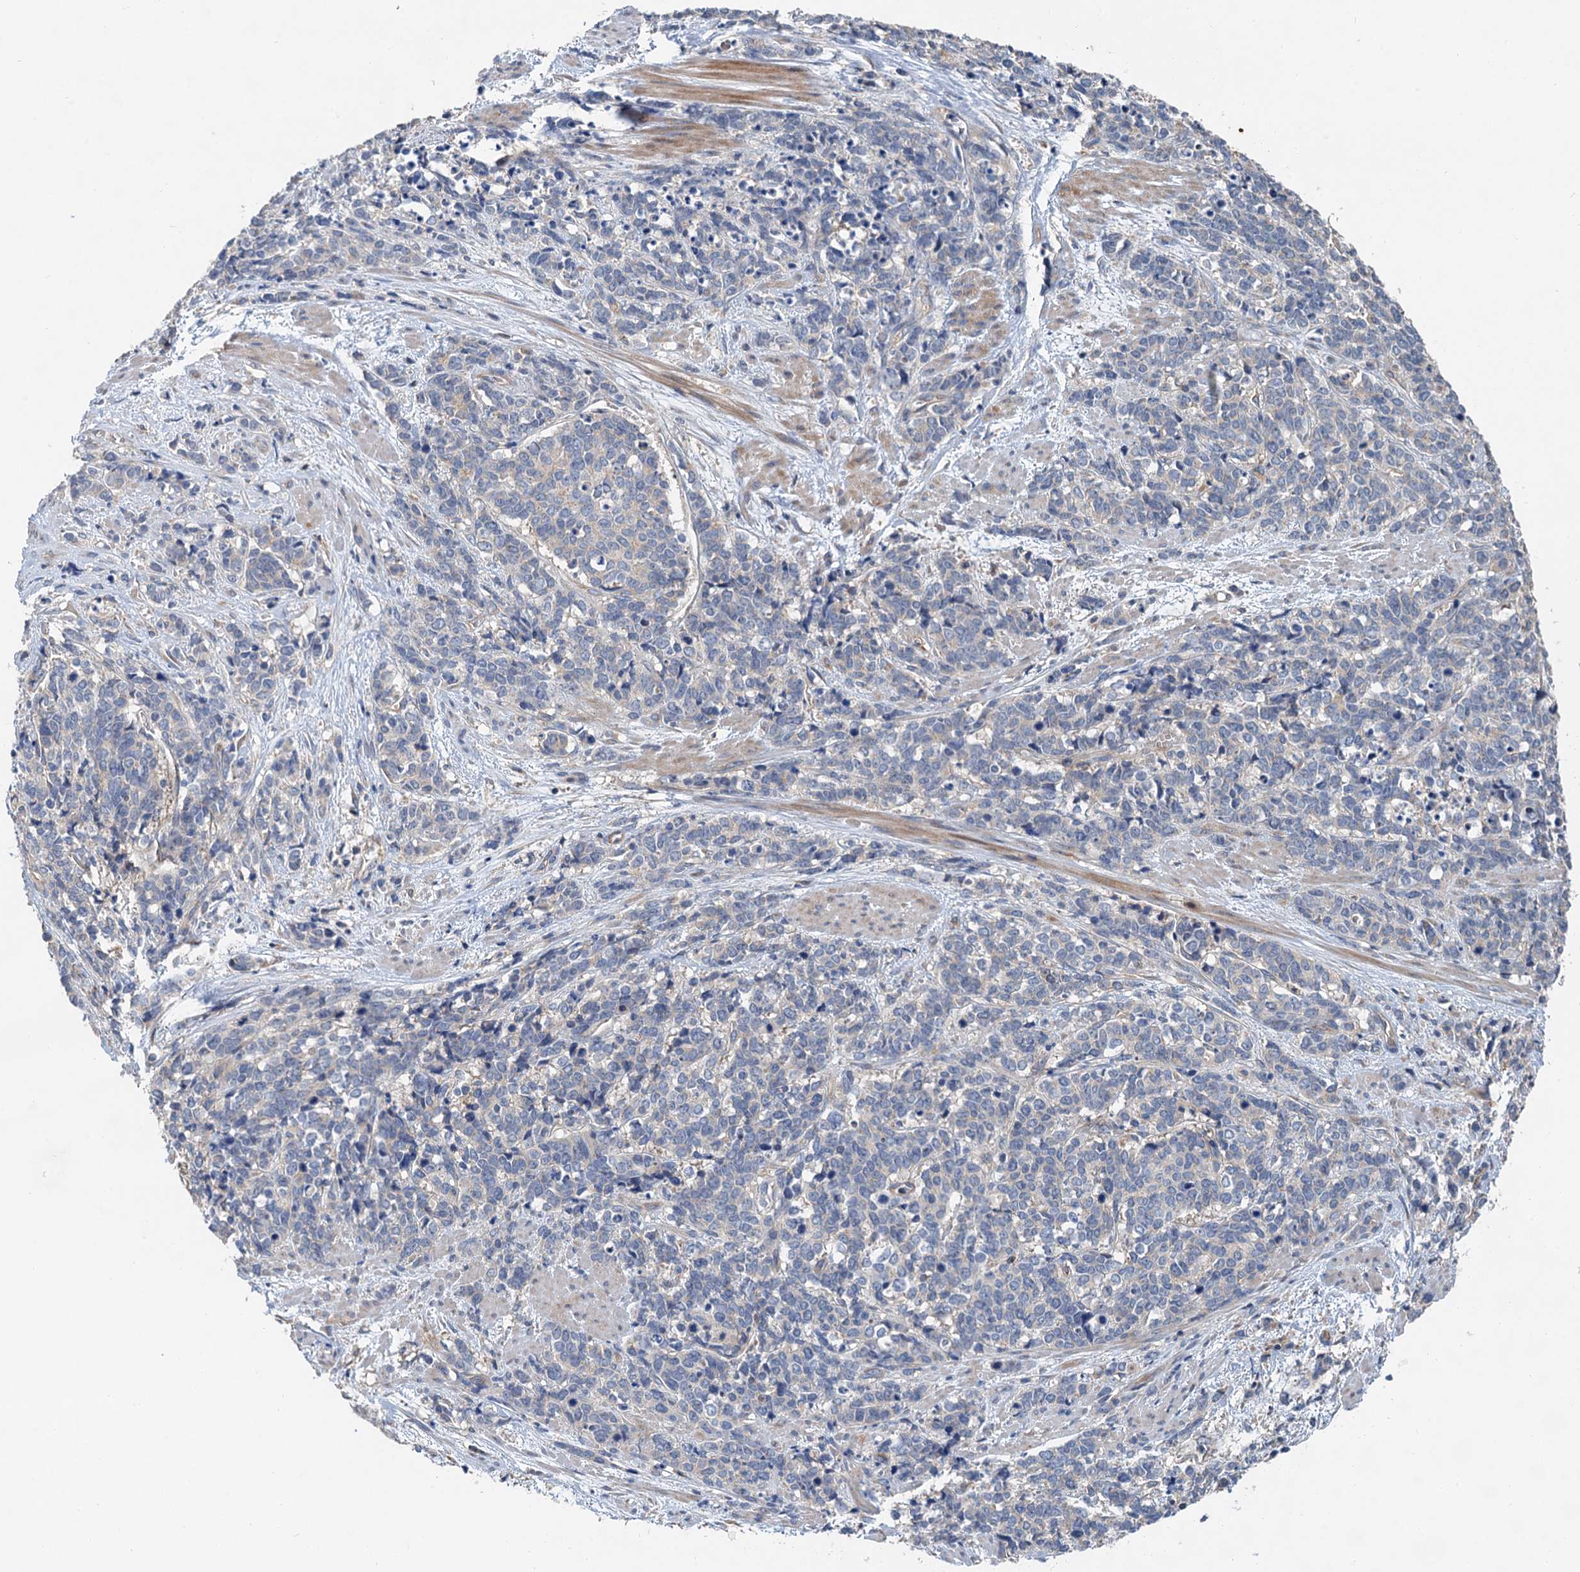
{"staining": {"intensity": "negative", "quantity": "none", "location": "none"}, "tissue": "cervical cancer", "cell_type": "Tumor cells", "image_type": "cancer", "snomed": [{"axis": "morphology", "description": "Squamous cell carcinoma, NOS"}, {"axis": "topography", "description": "Cervix"}], "caption": "Immunohistochemistry micrograph of human cervical cancer stained for a protein (brown), which demonstrates no expression in tumor cells. (IHC, brightfield microscopy, high magnification).", "gene": "ANKRD26", "patient": {"sex": "female", "age": 60}}